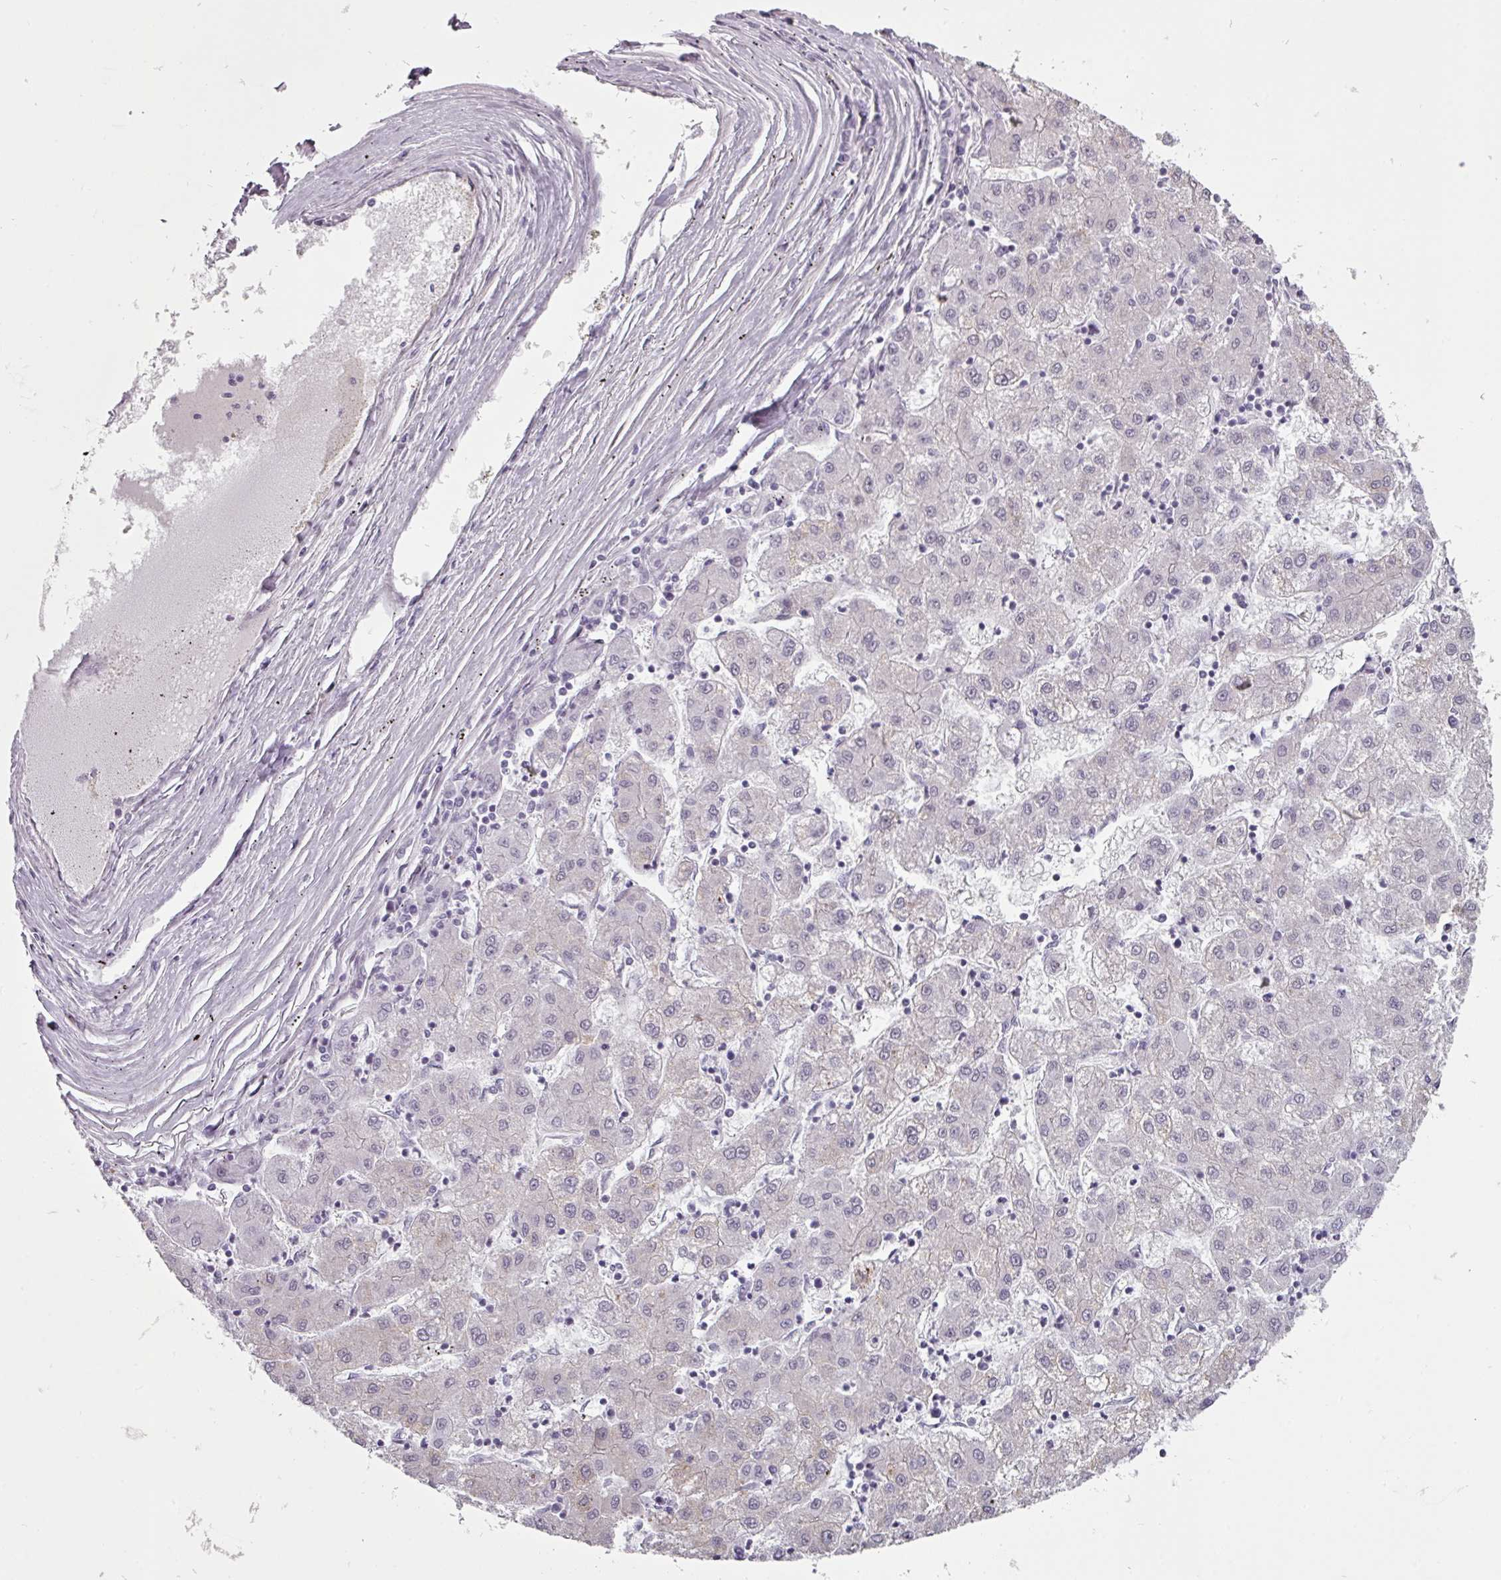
{"staining": {"intensity": "negative", "quantity": "none", "location": "none"}, "tissue": "liver cancer", "cell_type": "Tumor cells", "image_type": "cancer", "snomed": [{"axis": "morphology", "description": "Carcinoma, Hepatocellular, NOS"}, {"axis": "topography", "description": "Liver"}], "caption": "A high-resolution photomicrograph shows immunohistochemistry staining of hepatocellular carcinoma (liver), which demonstrates no significant expression in tumor cells.", "gene": "CHRDL1", "patient": {"sex": "male", "age": 72}}